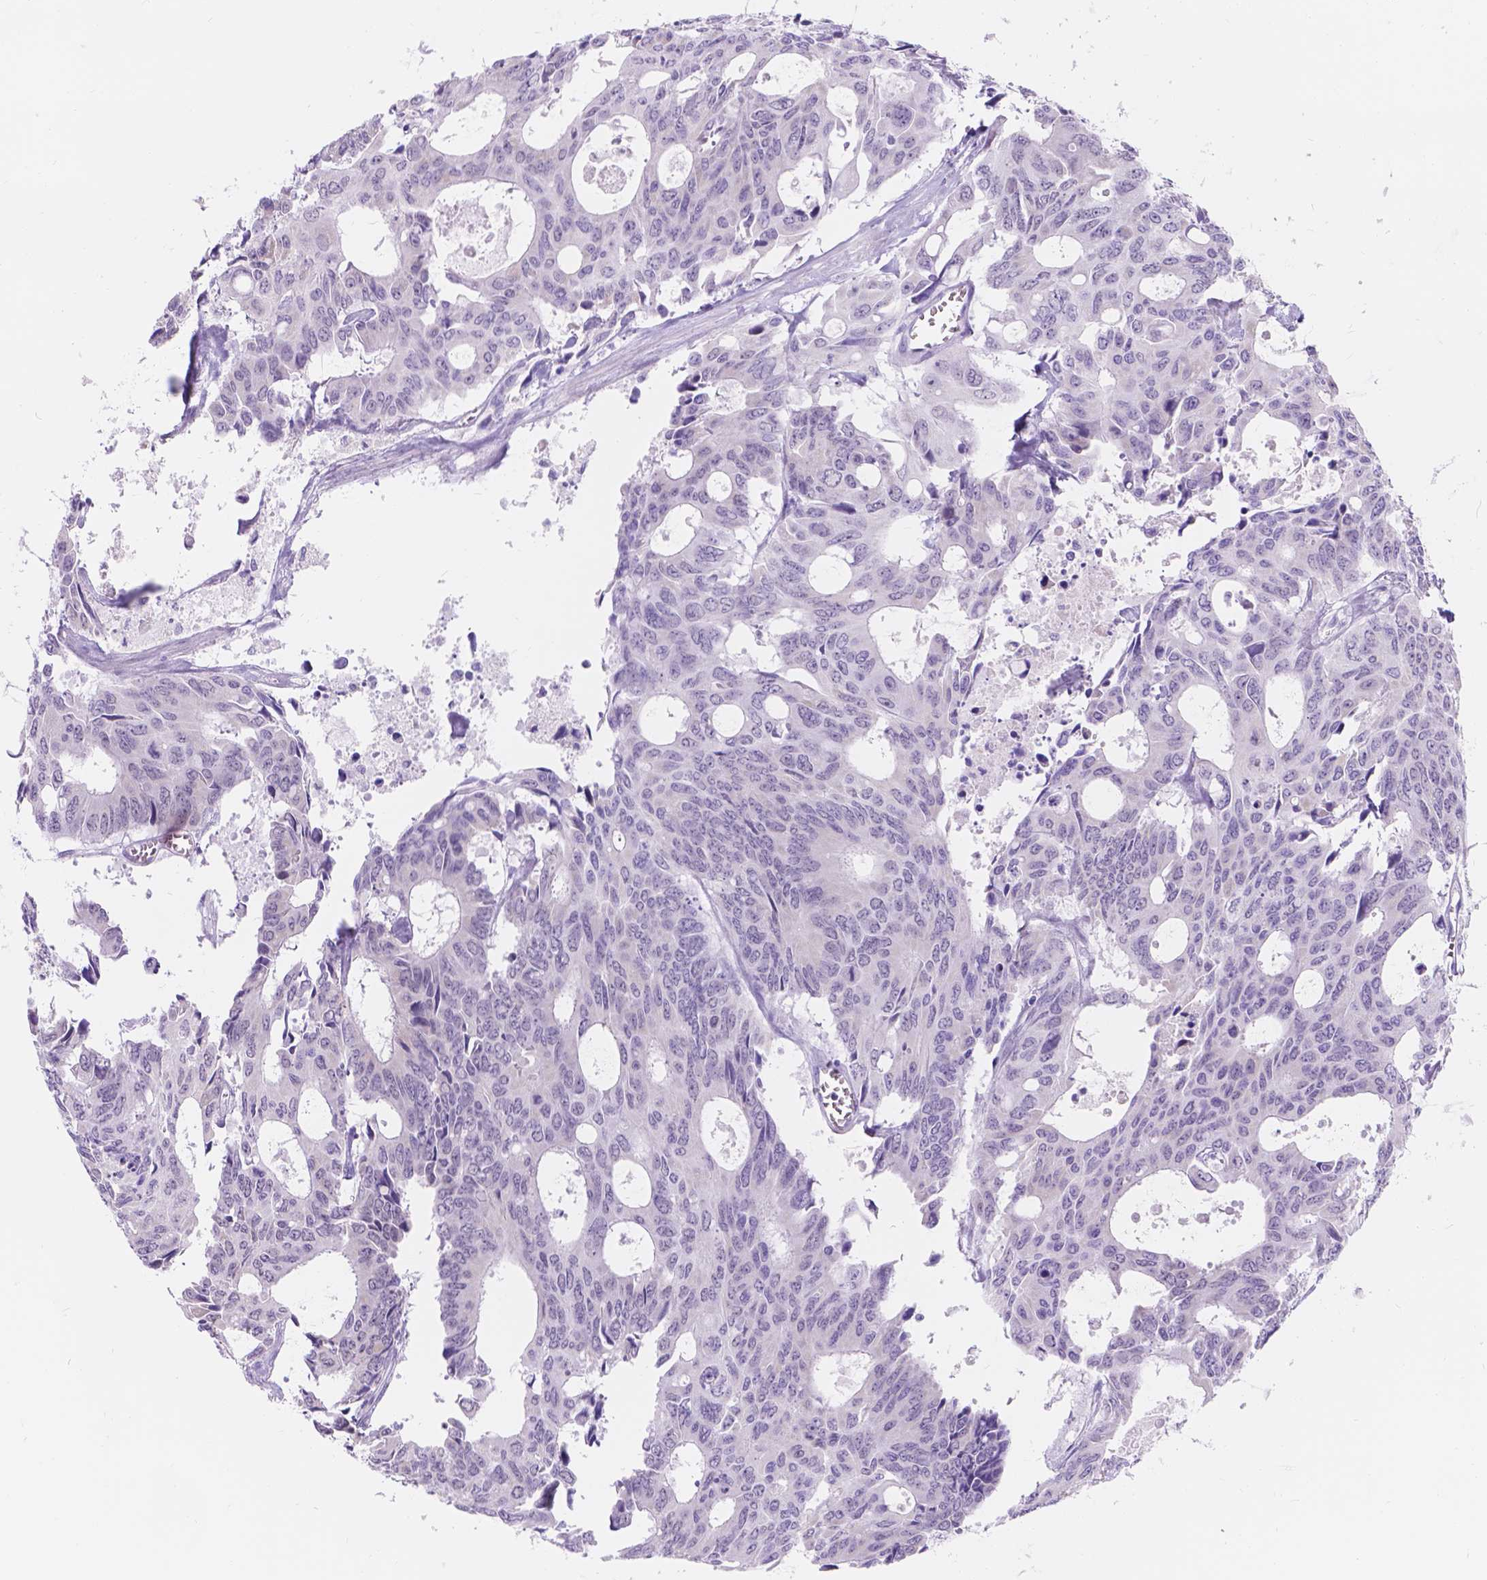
{"staining": {"intensity": "negative", "quantity": "none", "location": "none"}, "tissue": "colorectal cancer", "cell_type": "Tumor cells", "image_type": "cancer", "snomed": [{"axis": "morphology", "description": "Adenocarcinoma, NOS"}, {"axis": "topography", "description": "Rectum"}], "caption": "DAB (3,3'-diaminobenzidine) immunohistochemical staining of colorectal cancer demonstrates no significant expression in tumor cells.", "gene": "DCC", "patient": {"sex": "male", "age": 76}}